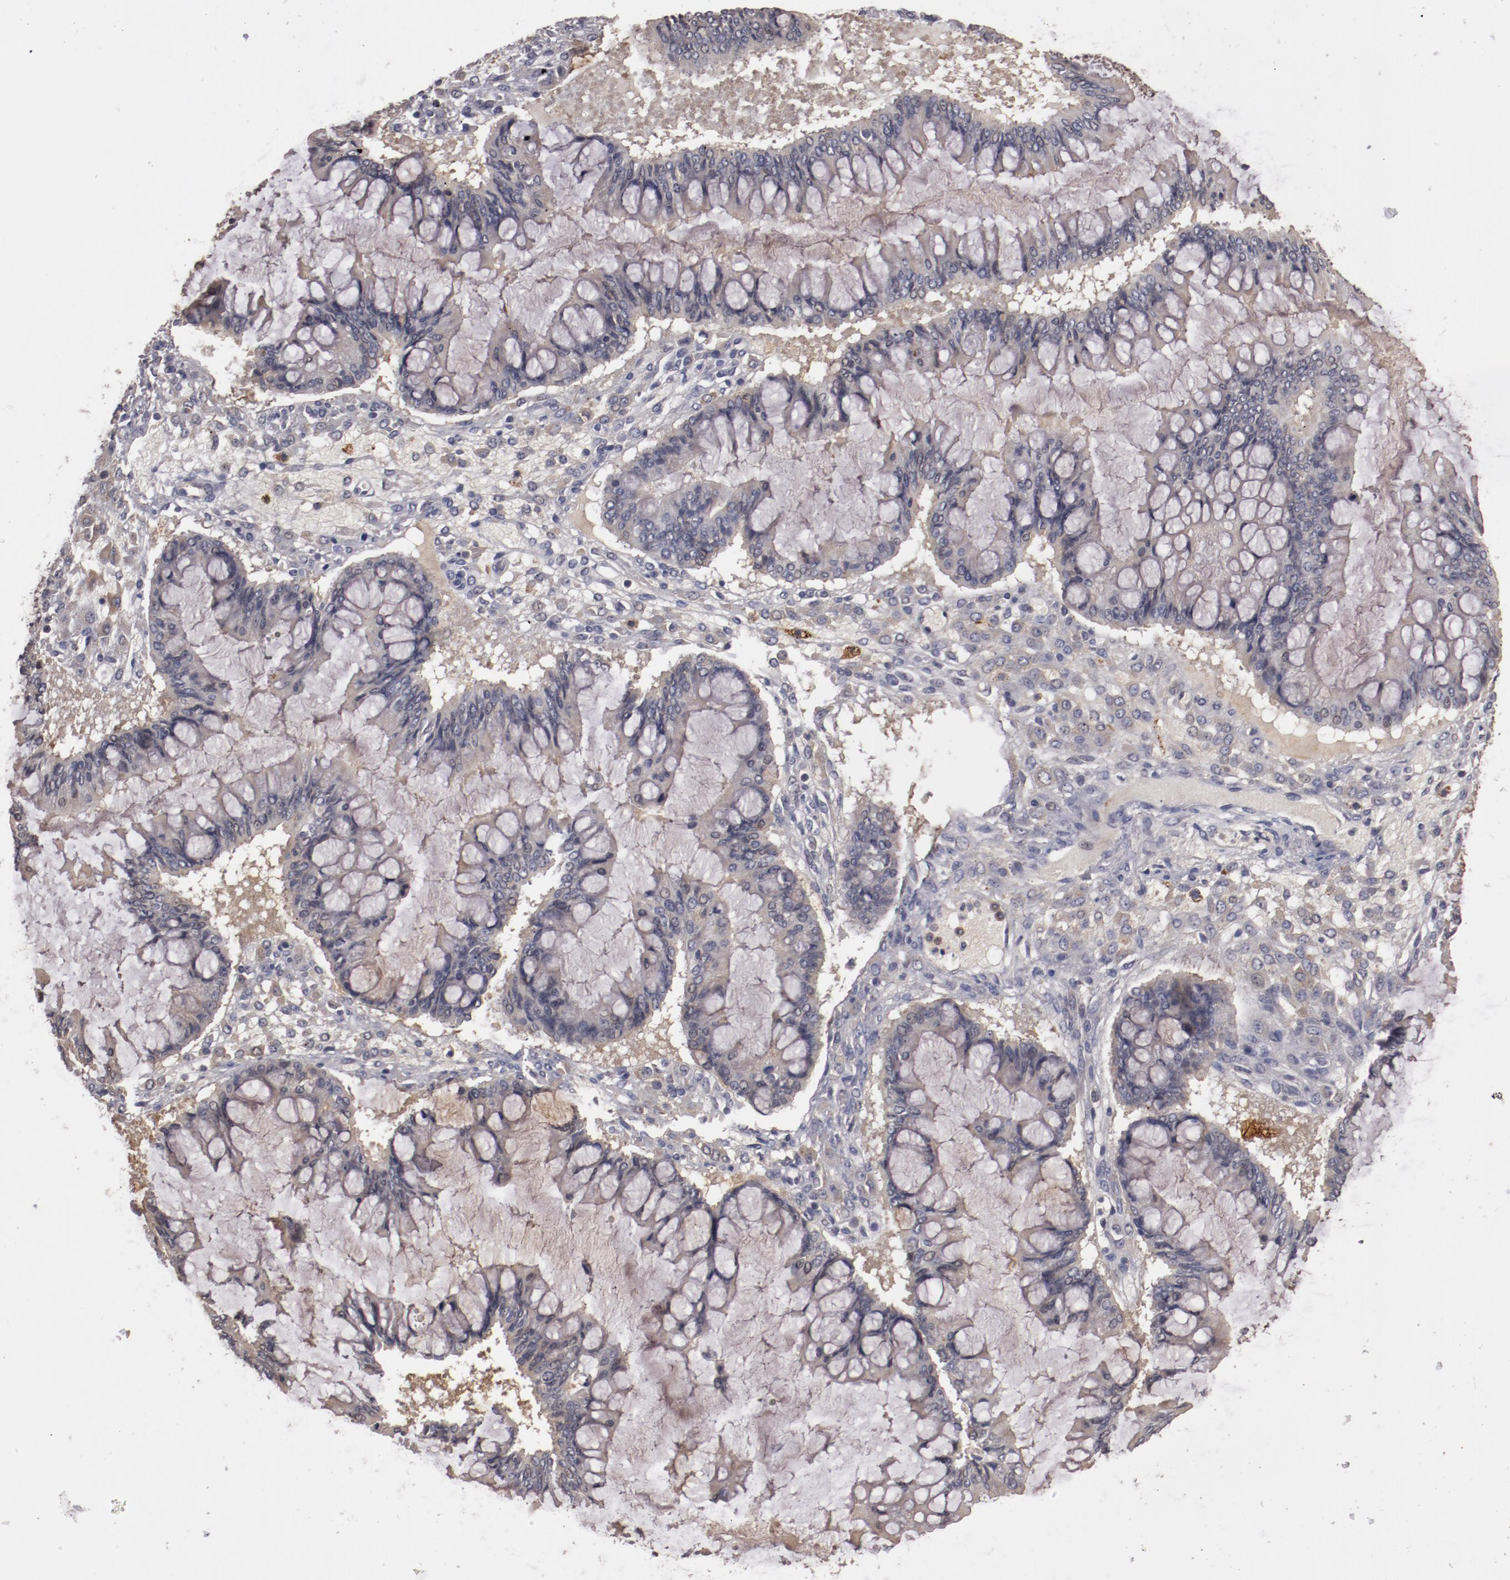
{"staining": {"intensity": "negative", "quantity": "none", "location": "none"}, "tissue": "ovarian cancer", "cell_type": "Tumor cells", "image_type": "cancer", "snomed": [{"axis": "morphology", "description": "Cystadenocarcinoma, mucinous, NOS"}, {"axis": "topography", "description": "Ovary"}], "caption": "Protein analysis of mucinous cystadenocarcinoma (ovarian) exhibits no significant staining in tumor cells.", "gene": "MBL2", "patient": {"sex": "female", "age": 73}}